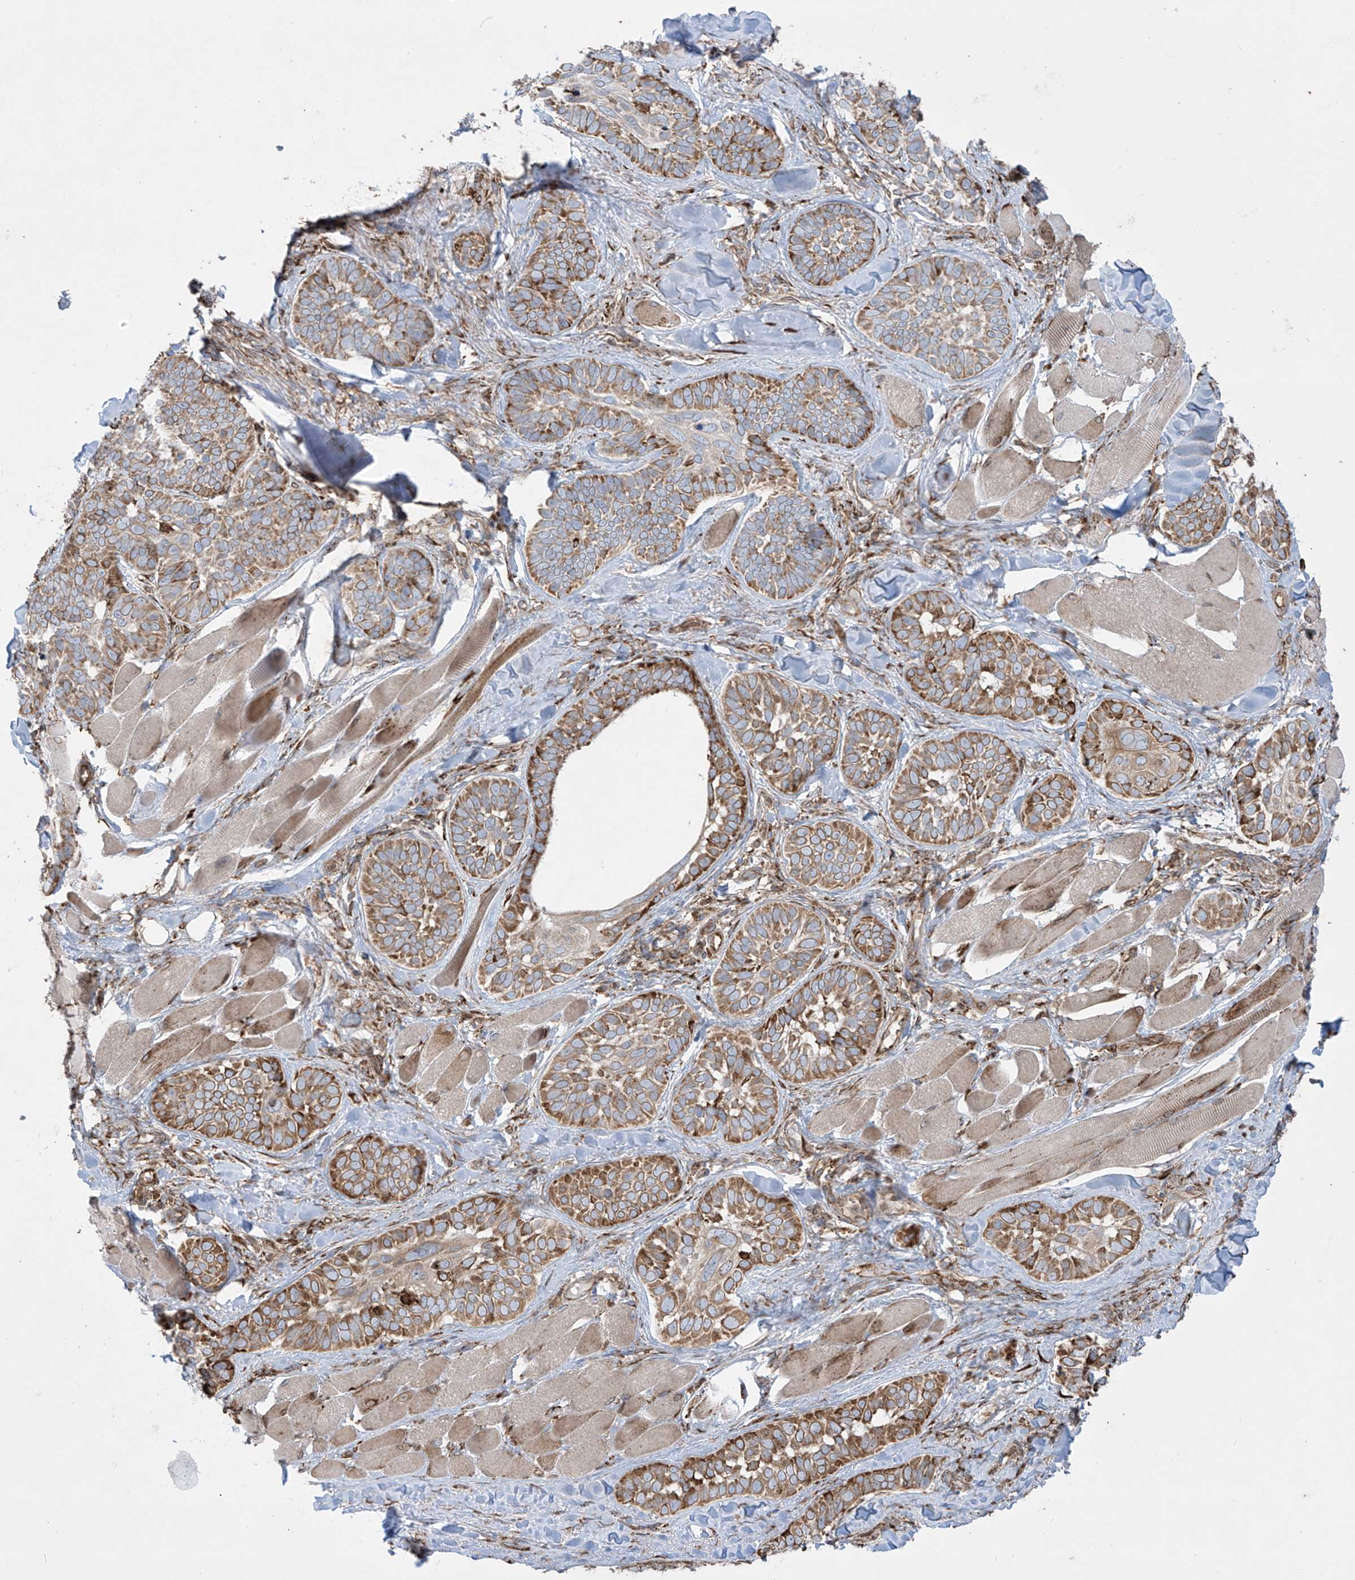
{"staining": {"intensity": "moderate", "quantity": ">75%", "location": "cytoplasmic/membranous"}, "tissue": "skin cancer", "cell_type": "Tumor cells", "image_type": "cancer", "snomed": [{"axis": "morphology", "description": "Basal cell carcinoma"}, {"axis": "topography", "description": "Skin"}], "caption": "Skin basal cell carcinoma stained with a protein marker shows moderate staining in tumor cells.", "gene": "MX1", "patient": {"sex": "male", "age": 62}}